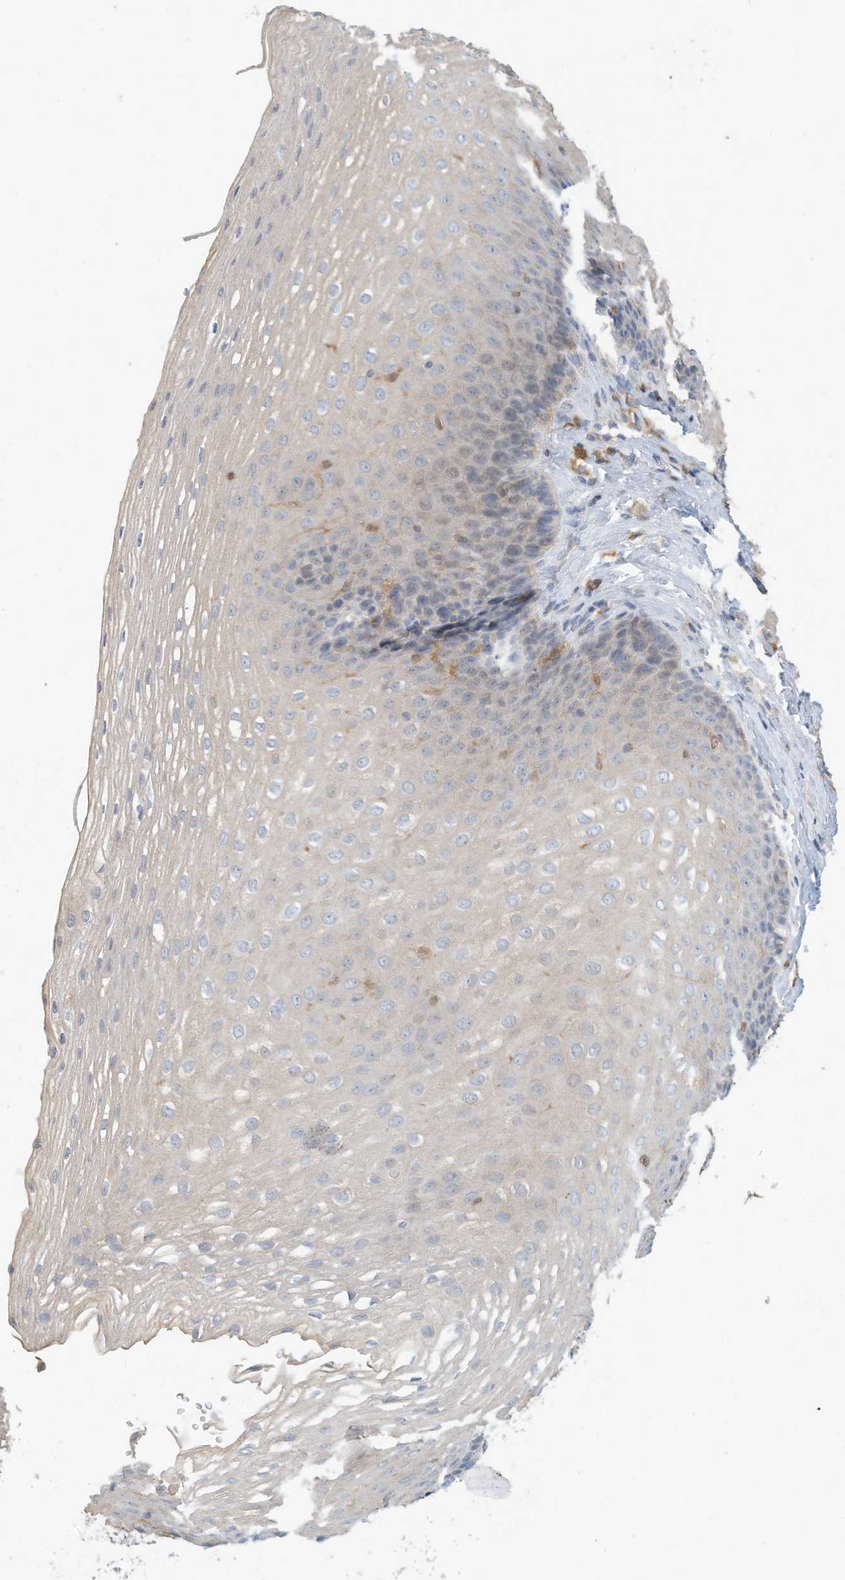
{"staining": {"intensity": "negative", "quantity": "none", "location": "none"}, "tissue": "esophagus", "cell_type": "Squamous epithelial cells", "image_type": "normal", "snomed": [{"axis": "morphology", "description": "Normal tissue, NOS"}, {"axis": "topography", "description": "Esophagus"}], "caption": "An IHC histopathology image of unremarkable esophagus is shown. There is no staining in squamous epithelial cells of esophagus.", "gene": "MICAL1", "patient": {"sex": "female", "age": 66}}